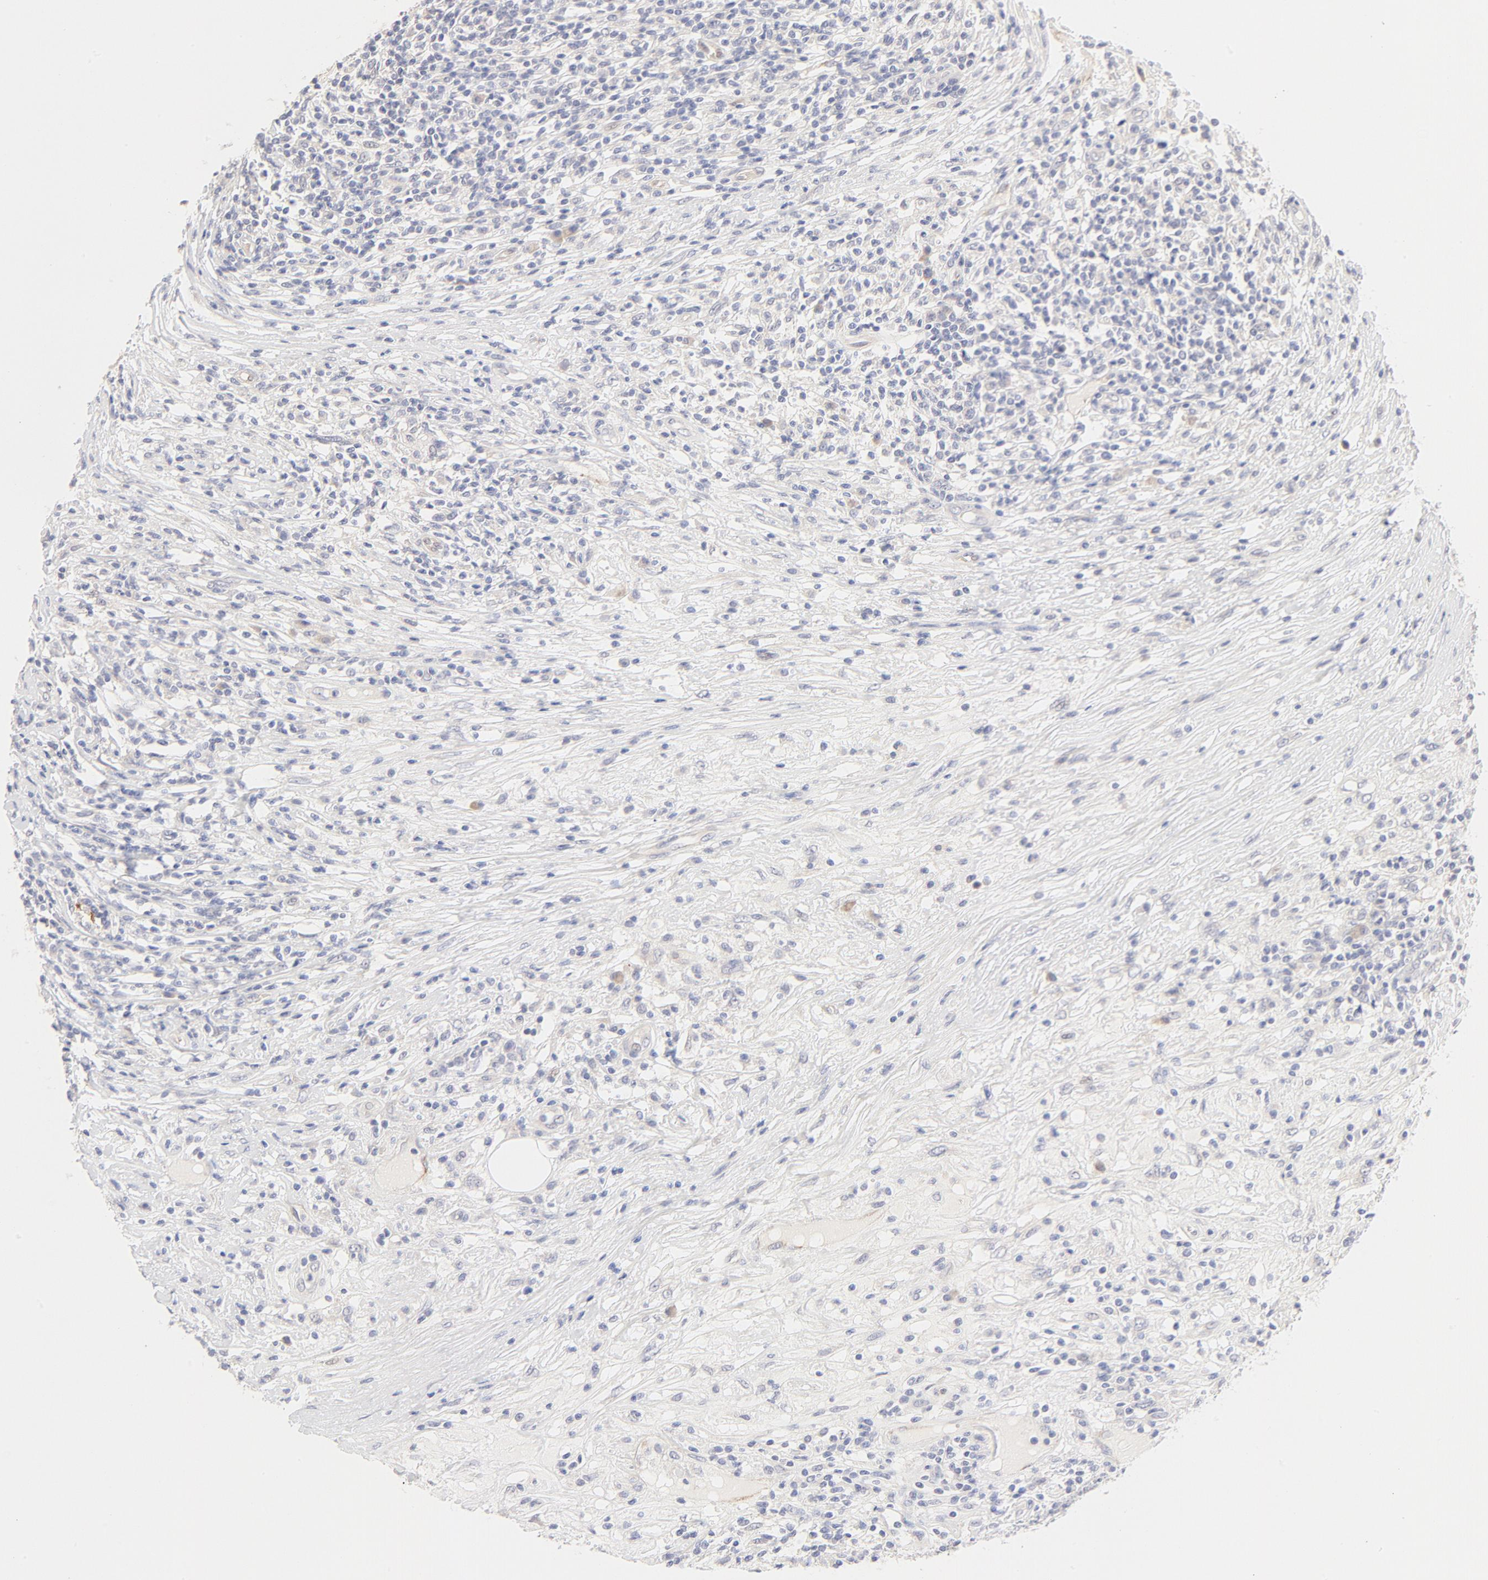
{"staining": {"intensity": "negative", "quantity": "none", "location": "none"}, "tissue": "lymphoma", "cell_type": "Tumor cells", "image_type": "cancer", "snomed": [{"axis": "morphology", "description": "Malignant lymphoma, non-Hodgkin's type, High grade"}, {"axis": "topography", "description": "Lymph node"}], "caption": "Lymphoma was stained to show a protein in brown. There is no significant positivity in tumor cells. The staining was performed using DAB to visualize the protein expression in brown, while the nuclei were stained in blue with hematoxylin (Magnification: 20x).", "gene": "NKX2-2", "patient": {"sex": "female", "age": 84}}